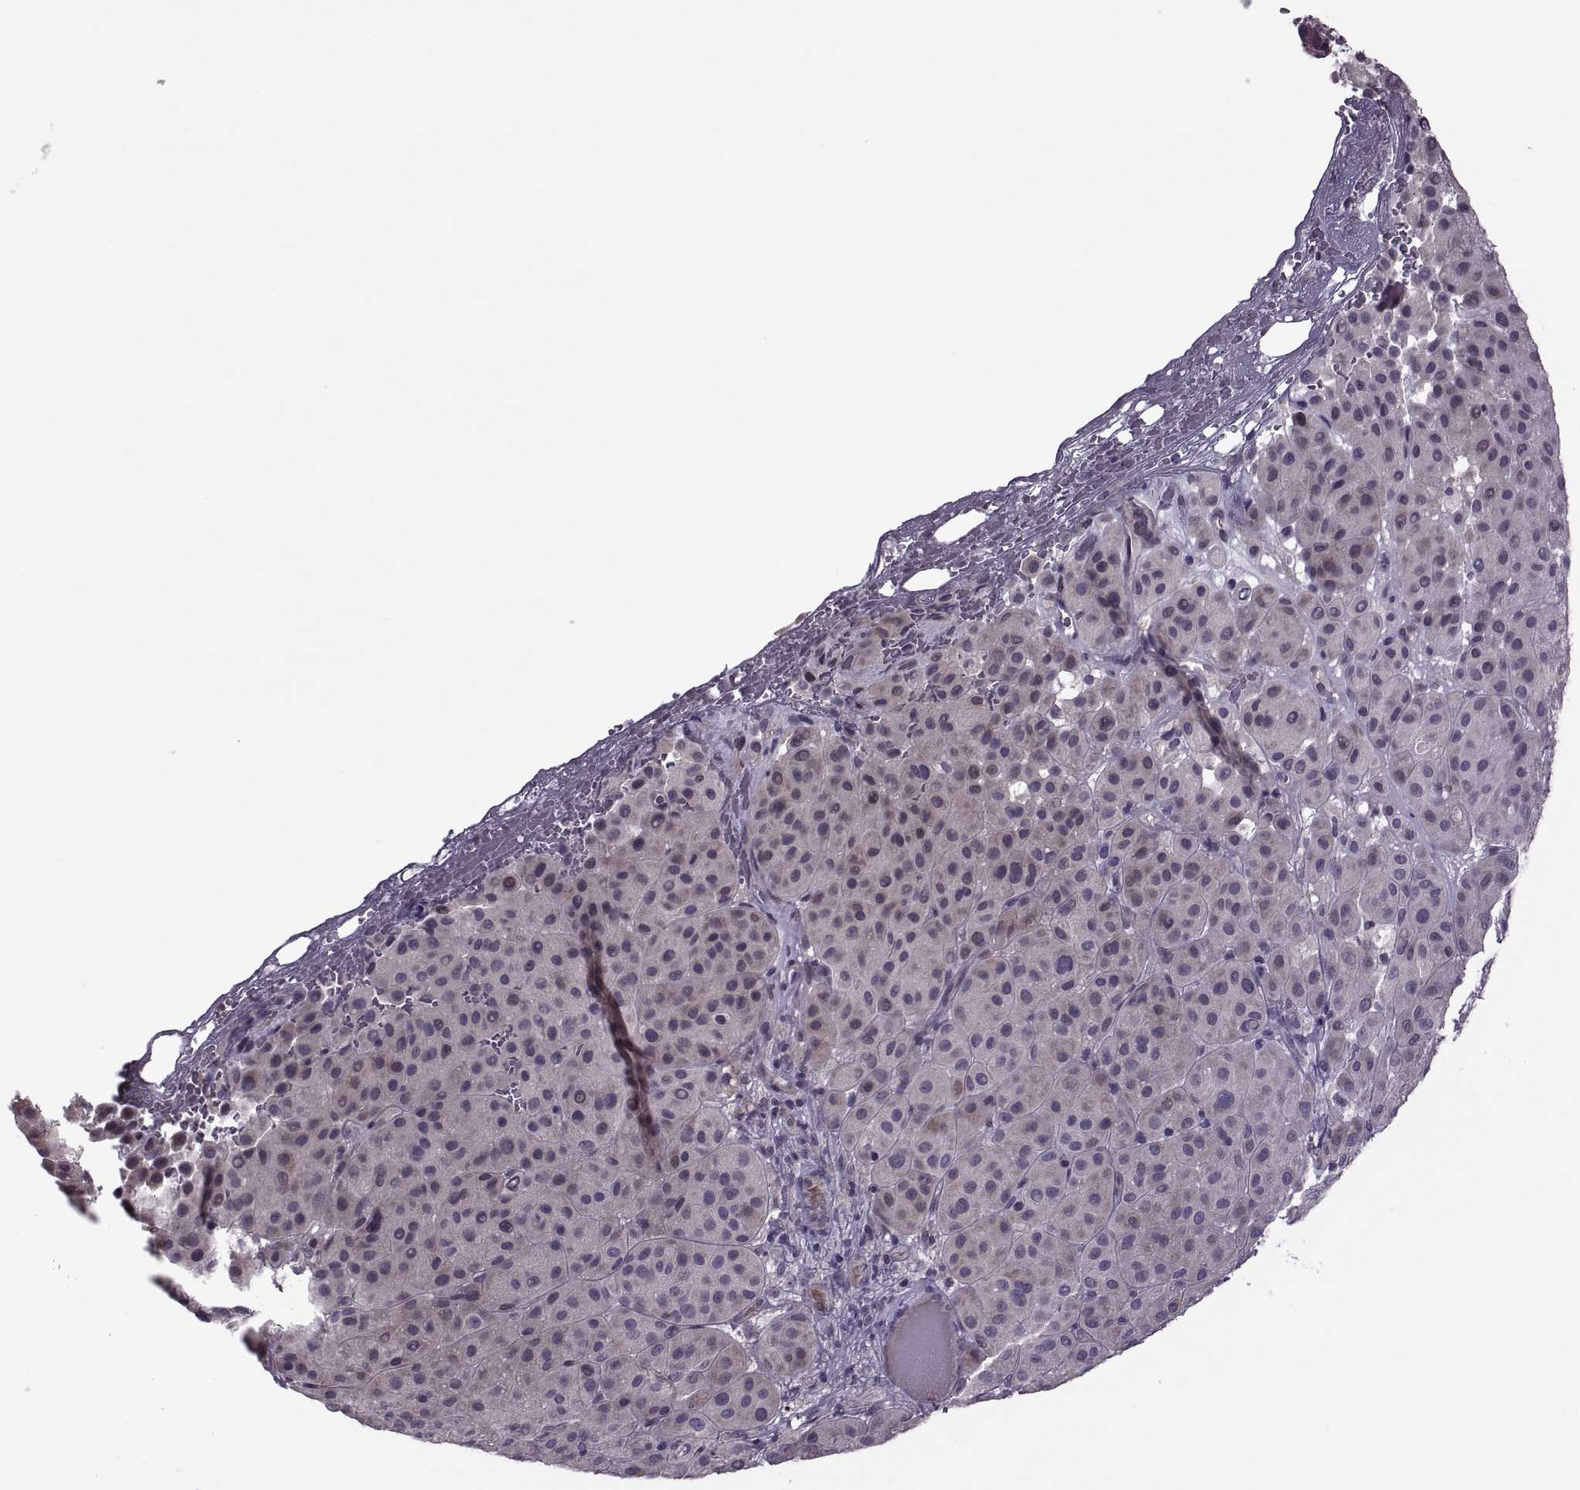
{"staining": {"intensity": "weak", "quantity": "<25%", "location": "cytoplasmic/membranous"}, "tissue": "melanoma", "cell_type": "Tumor cells", "image_type": "cancer", "snomed": [{"axis": "morphology", "description": "Malignant melanoma, Metastatic site"}, {"axis": "topography", "description": "Smooth muscle"}], "caption": "Immunohistochemistry of melanoma reveals no expression in tumor cells.", "gene": "ODF3", "patient": {"sex": "male", "age": 41}}